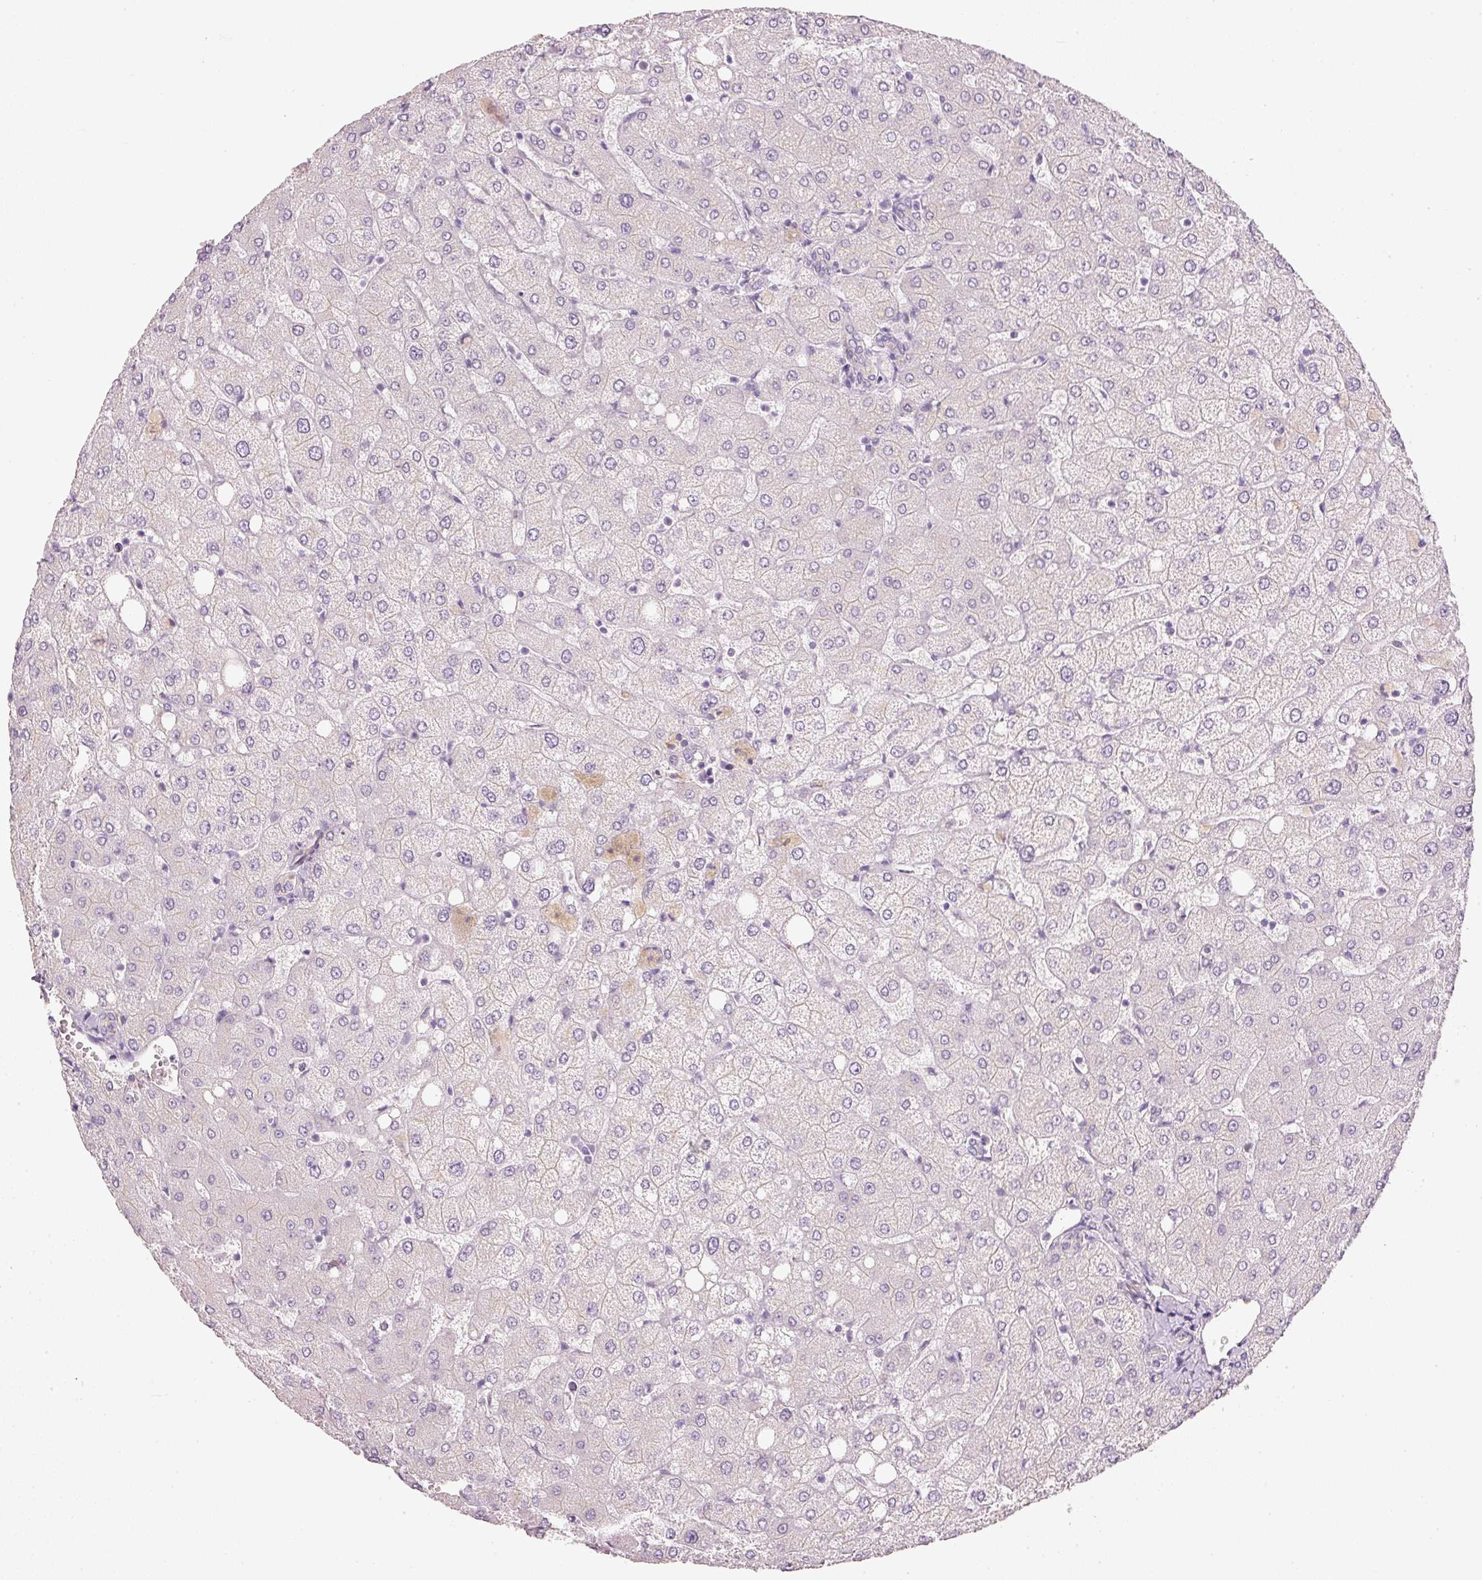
{"staining": {"intensity": "negative", "quantity": "none", "location": "none"}, "tissue": "liver", "cell_type": "Cholangiocytes", "image_type": "normal", "snomed": [{"axis": "morphology", "description": "Normal tissue, NOS"}, {"axis": "topography", "description": "Liver"}], "caption": "This is an immunohistochemistry (IHC) micrograph of unremarkable liver. There is no expression in cholangiocytes.", "gene": "OSR2", "patient": {"sex": "female", "age": 54}}